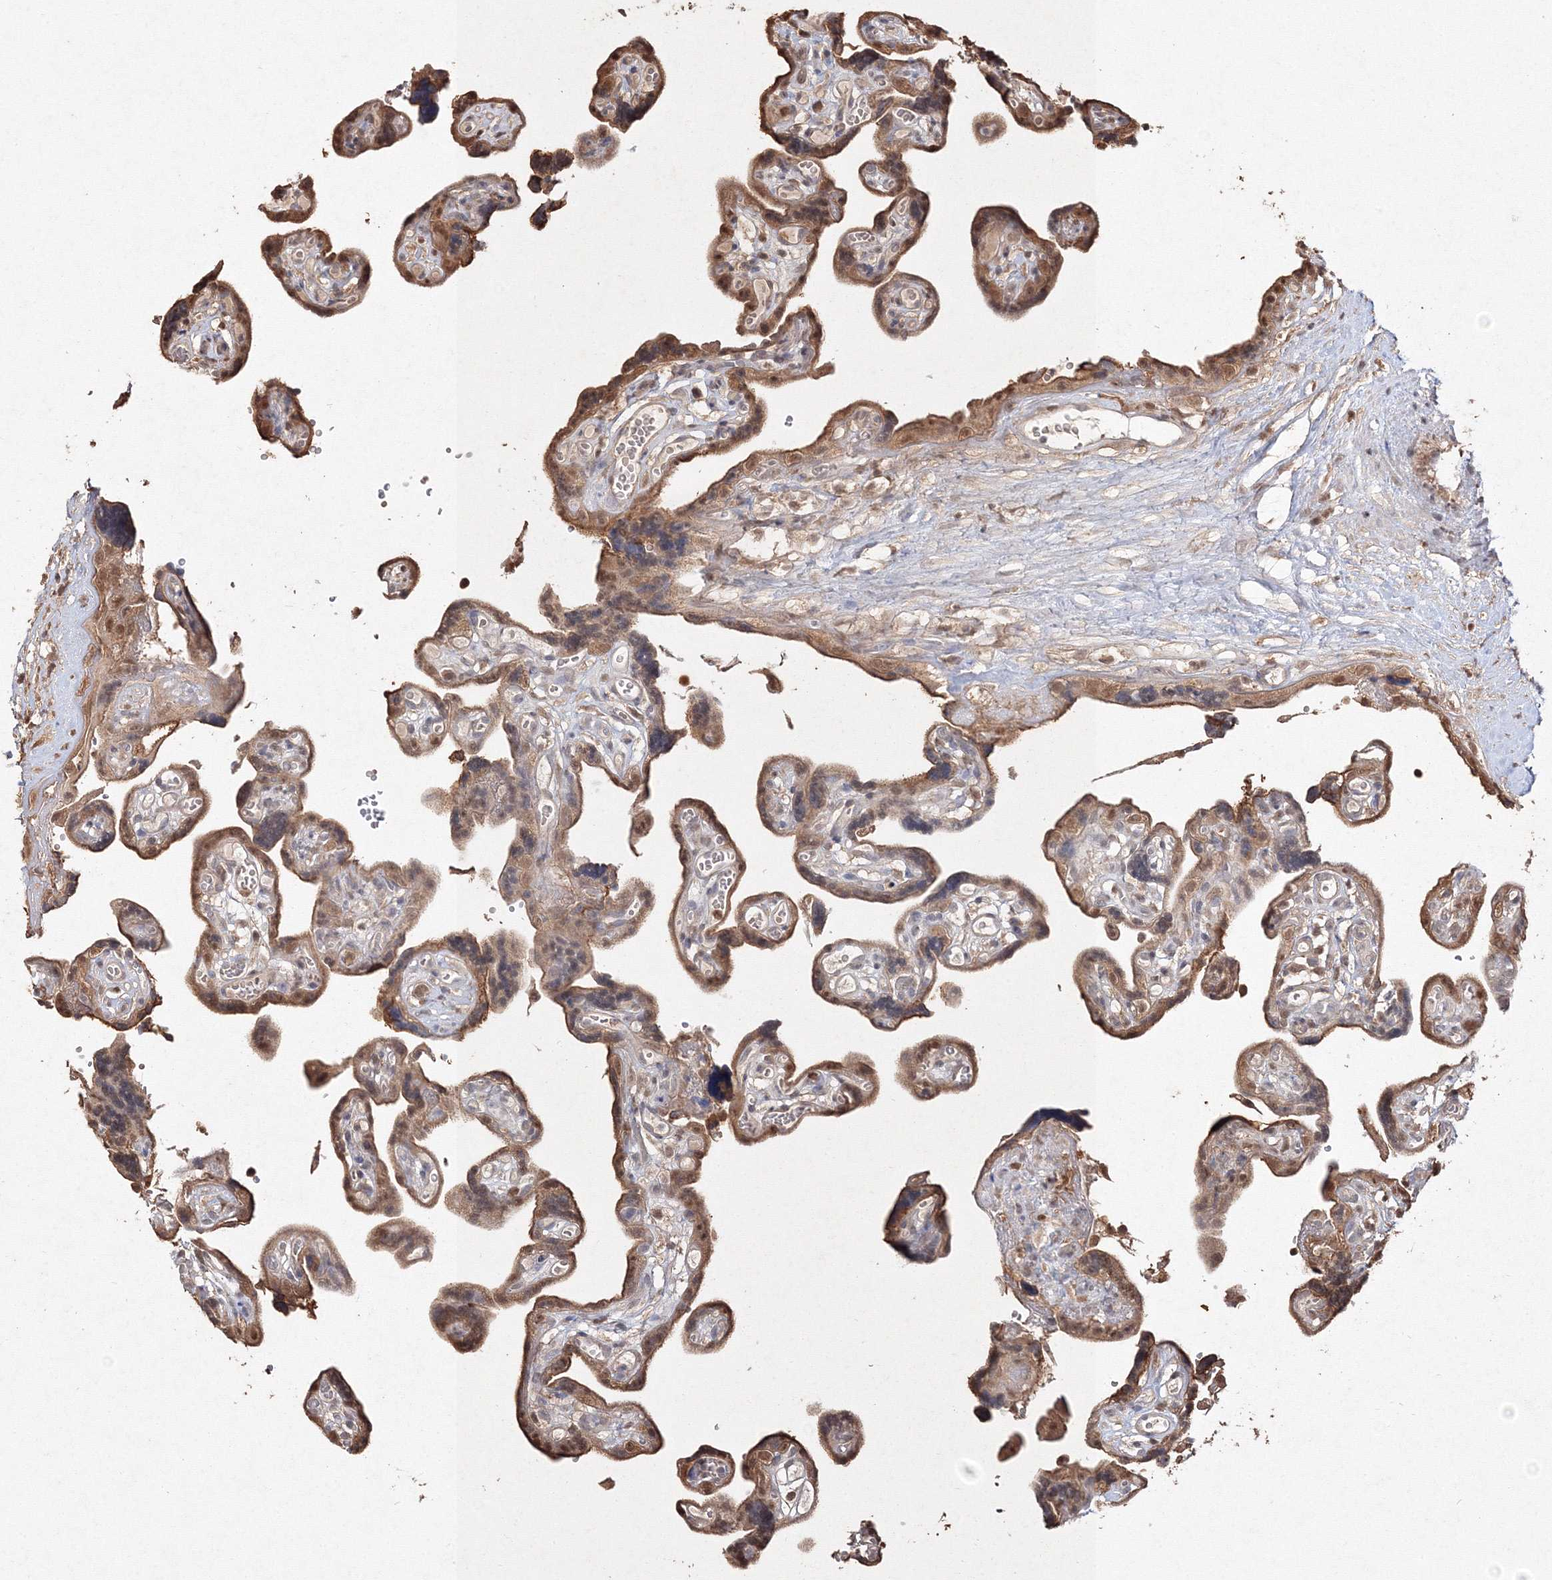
{"staining": {"intensity": "moderate", "quantity": "25%-75%", "location": "cytoplasmic/membranous,nuclear"}, "tissue": "placenta", "cell_type": "Trophoblastic cells", "image_type": "normal", "snomed": [{"axis": "morphology", "description": "Normal tissue, NOS"}, {"axis": "topography", "description": "Placenta"}], "caption": "An immunohistochemistry (IHC) image of benign tissue is shown. Protein staining in brown shows moderate cytoplasmic/membranous,nuclear positivity in placenta within trophoblastic cells.", "gene": "S100A11", "patient": {"sex": "female", "age": 30}}